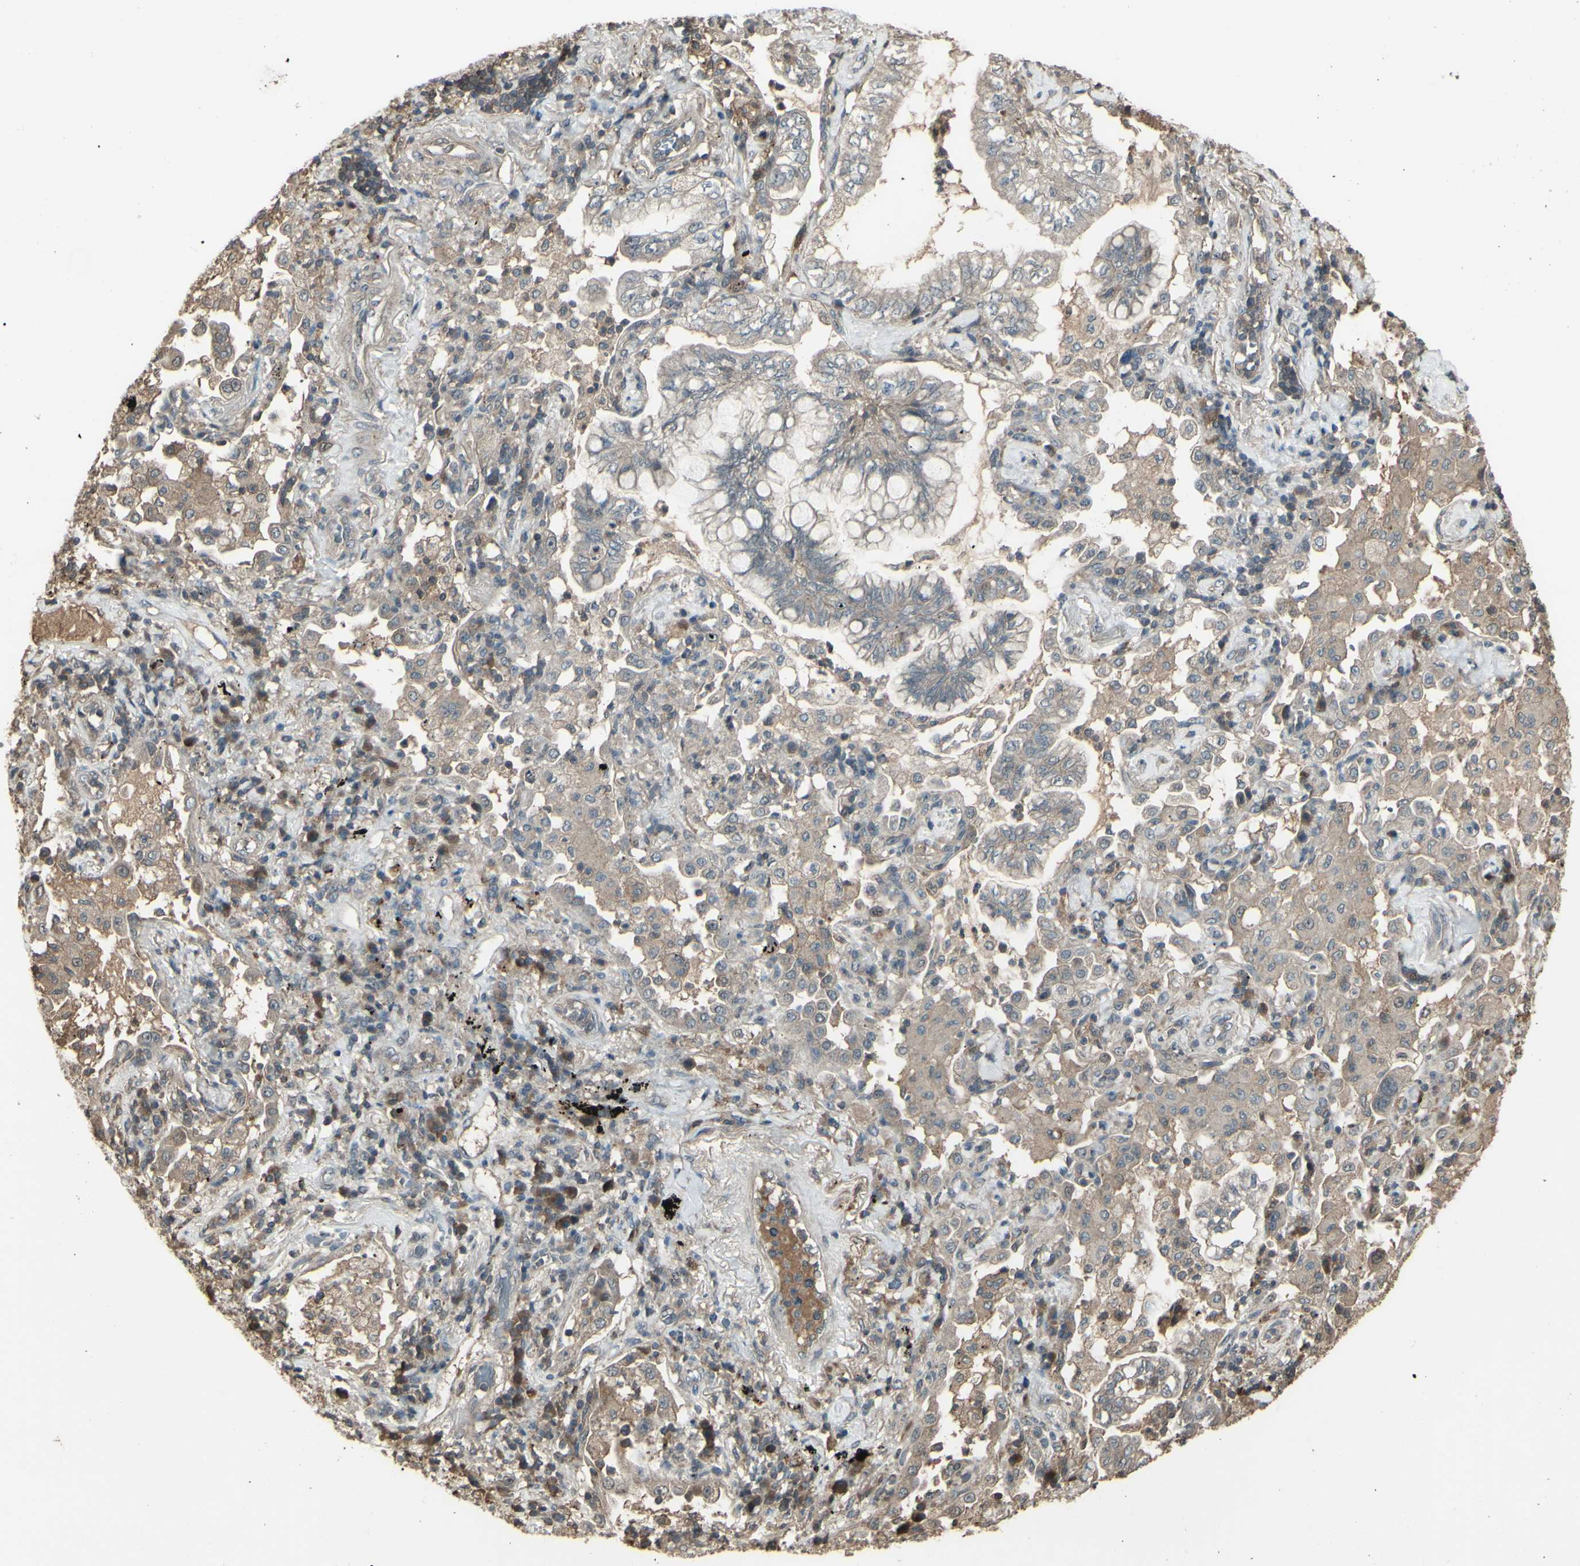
{"staining": {"intensity": "weak", "quantity": ">75%", "location": "cytoplasmic/membranous"}, "tissue": "lung cancer", "cell_type": "Tumor cells", "image_type": "cancer", "snomed": [{"axis": "morphology", "description": "Normal tissue, NOS"}, {"axis": "morphology", "description": "Adenocarcinoma, NOS"}, {"axis": "topography", "description": "Bronchus"}, {"axis": "topography", "description": "Lung"}], "caption": "The photomicrograph demonstrates immunohistochemical staining of lung adenocarcinoma. There is weak cytoplasmic/membranous positivity is appreciated in approximately >75% of tumor cells.", "gene": "GNAS", "patient": {"sex": "female", "age": 70}}